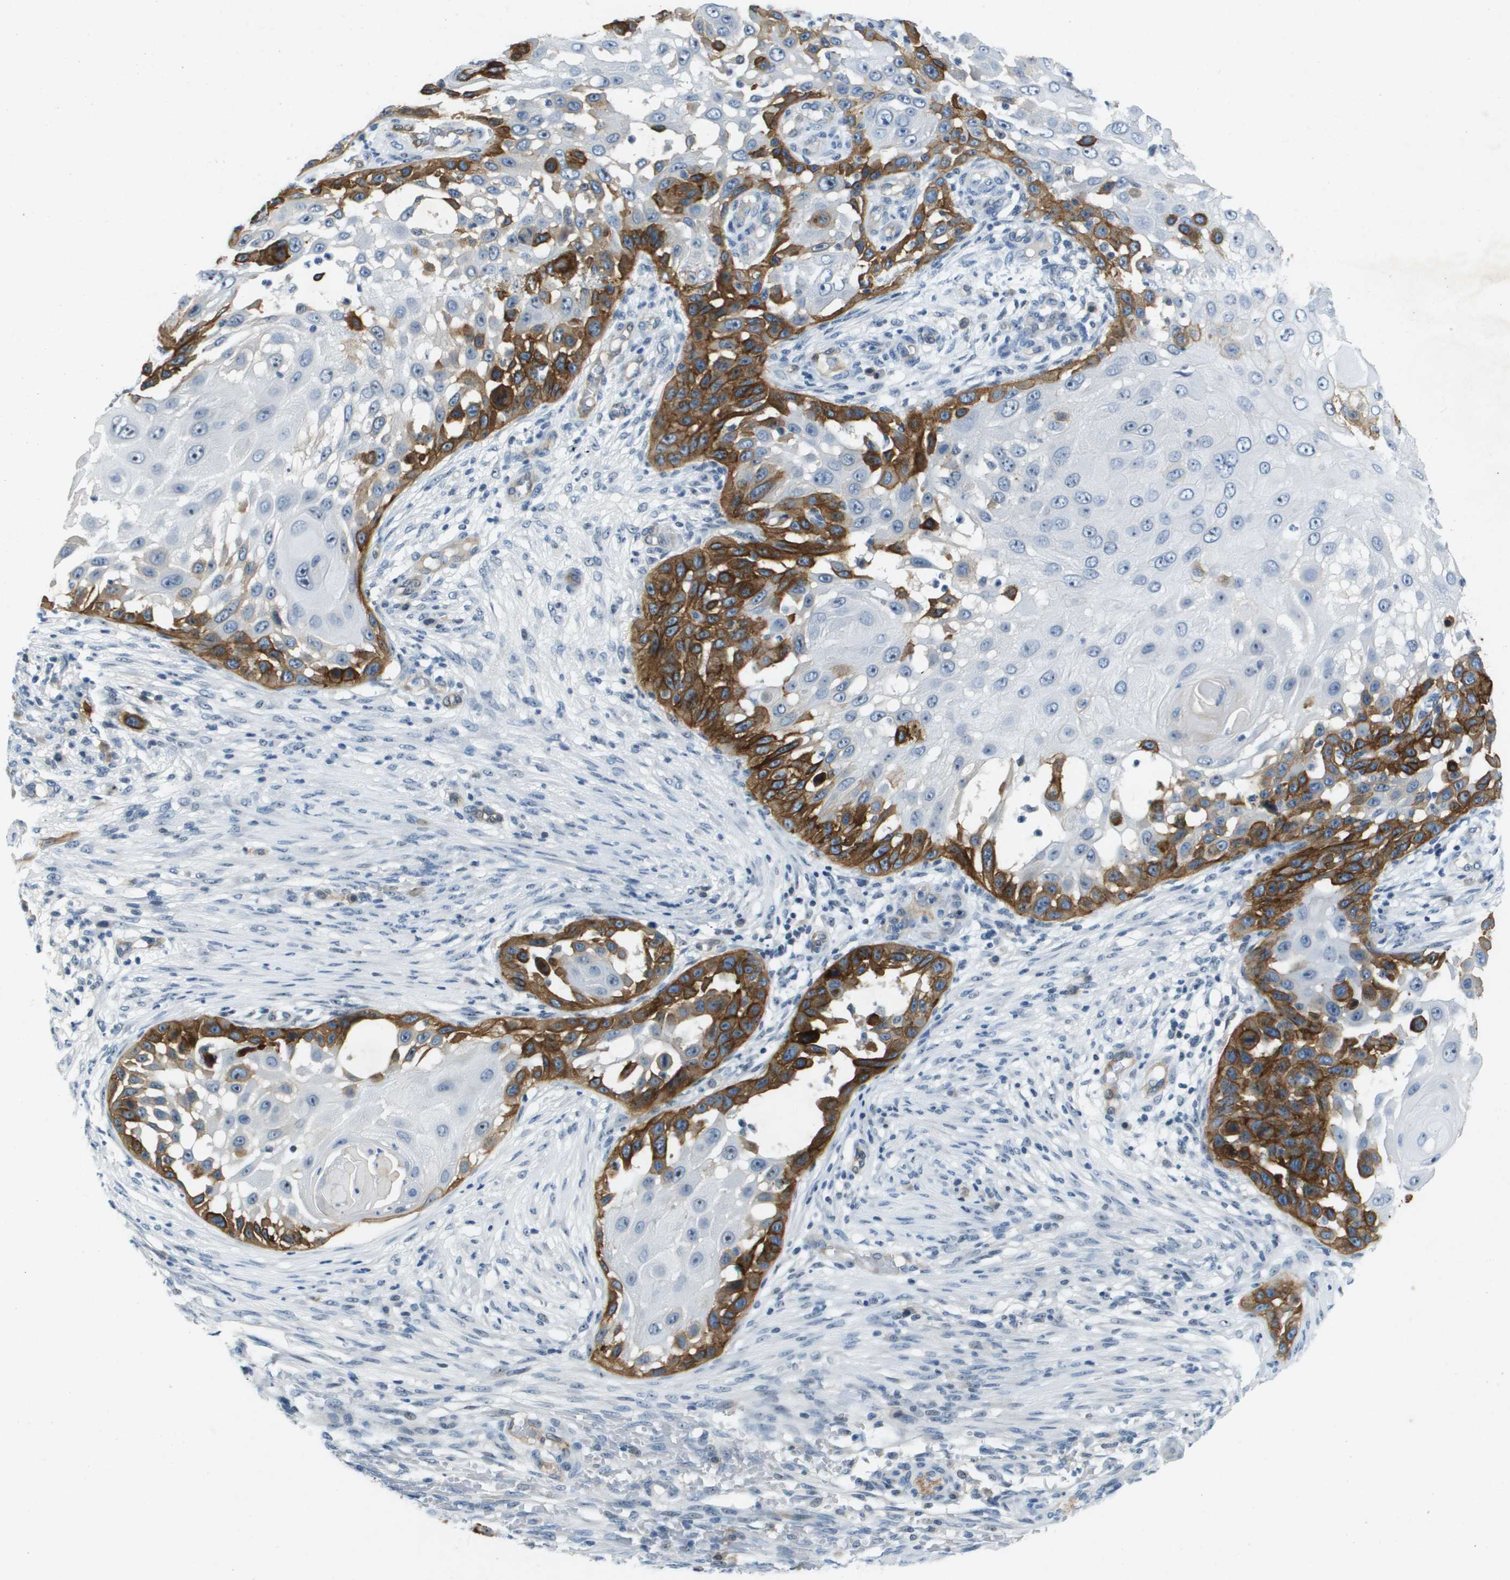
{"staining": {"intensity": "strong", "quantity": "25%-75%", "location": "cytoplasmic/membranous"}, "tissue": "skin cancer", "cell_type": "Tumor cells", "image_type": "cancer", "snomed": [{"axis": "morphology", "description": "Squamous cell carcinoma, NOS"}, {"axis": "topography", "description": "Skin"}], "caption": "Human skin cancer stained with a brown dye shows strong cytoplasmic/membranous positive staining in about 25%-75% of tumor cells.", "gene": "ITGA6", "patient": {"sex": "female", "age": 44}}